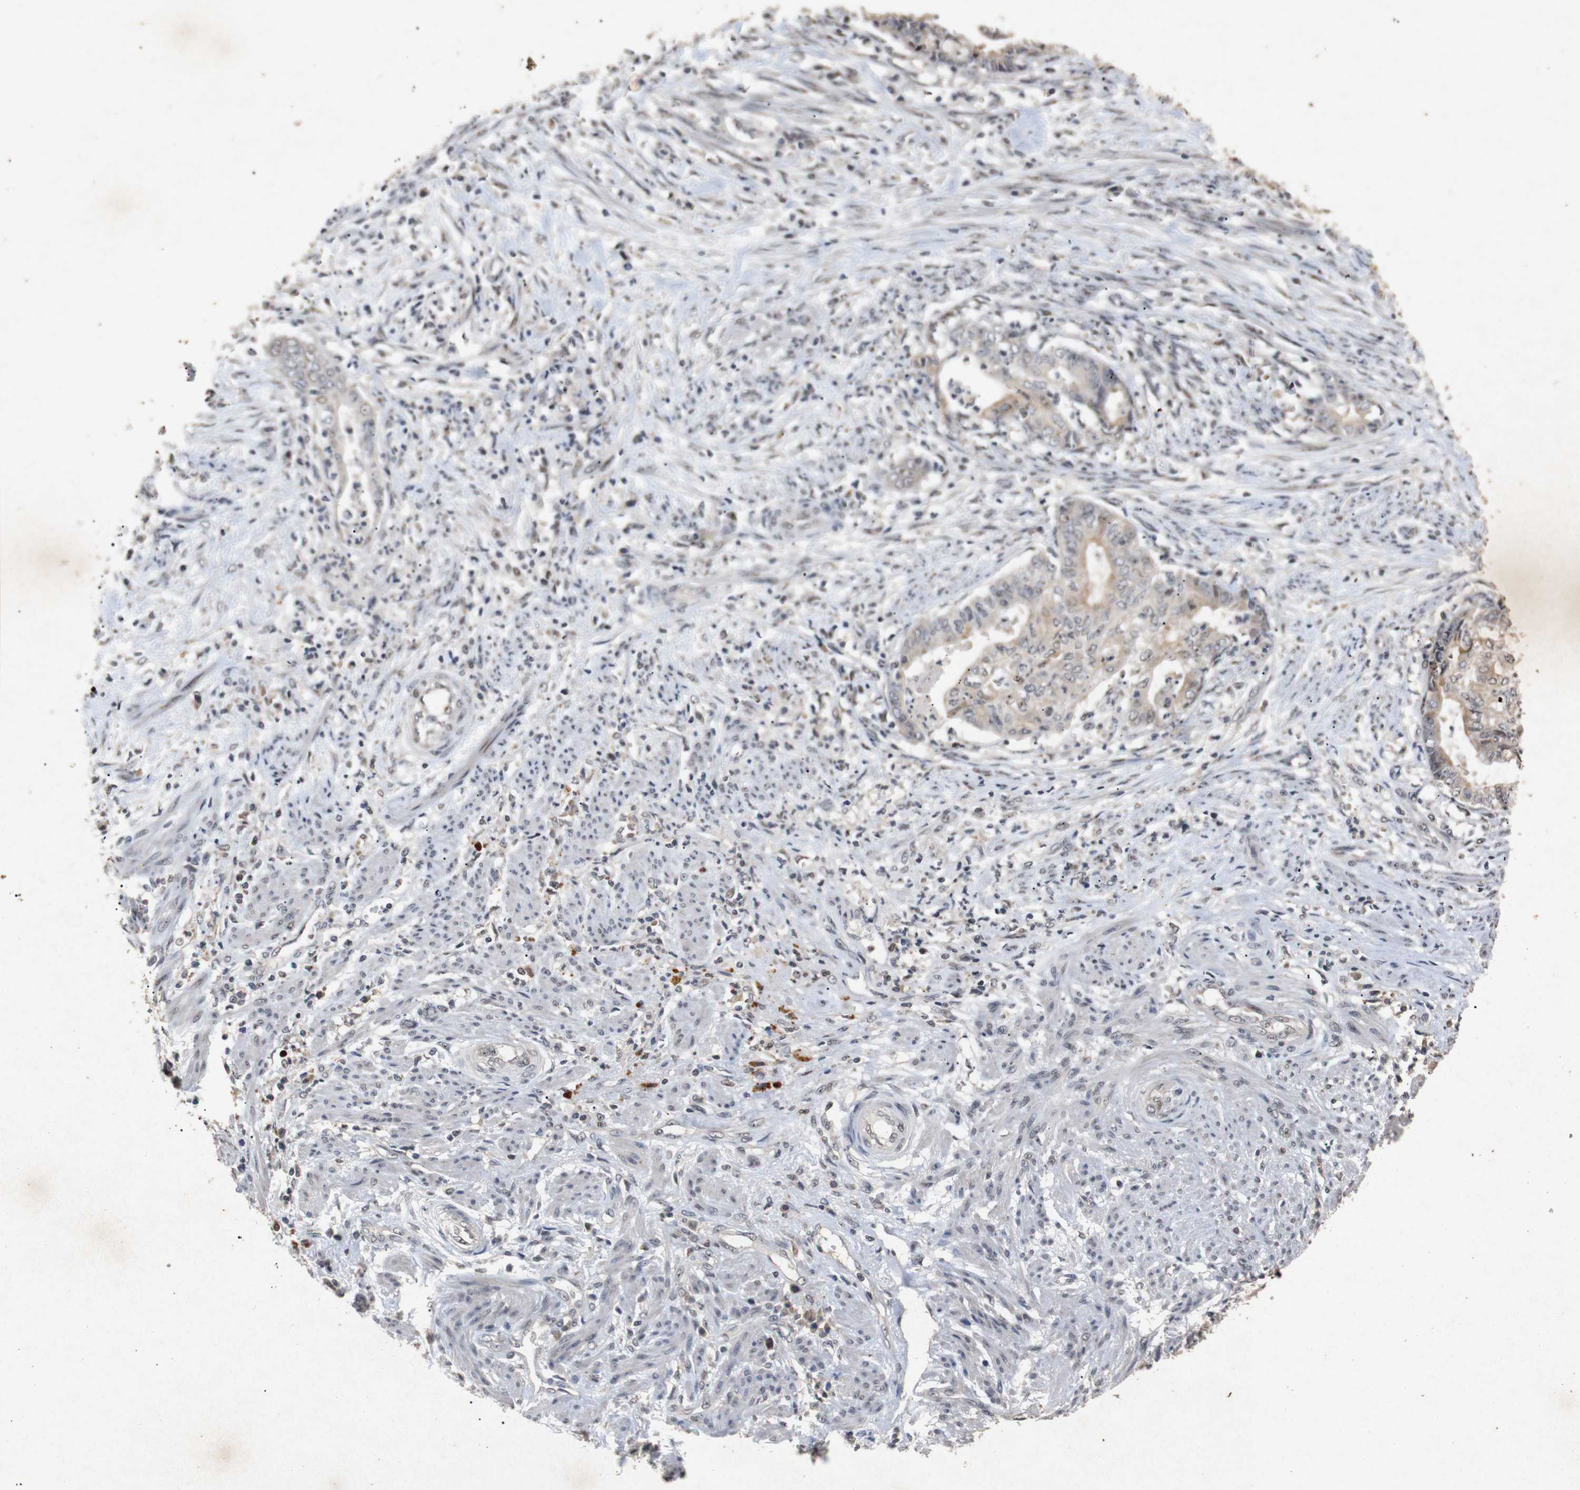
{"staining": {"intensity": "weak", "quantity": "25%-75%", "location": "cytoplasmic/membranous,nuclear"}, "tissue": "endometrial cancer", "cell_type": "Tumor cells", "image_type": "cancer", "snomed": [{"axis": "morphology", "description": "Necrosis, NOS"}, {"axis": "morphology", "description": "Adenocarcinoma, NOS"}, {"axis": "topography", "description": "Endometrium"}], "caption": "An IHC image of tumor tissue is shown. Protein staining in brown highlights weak cytoplasmic/membranous and nuclear positivity in endometrial adenocarcinoma within tumor cells.", "gene": "PARN", "patient": {"sex": "female", "age": 79}}